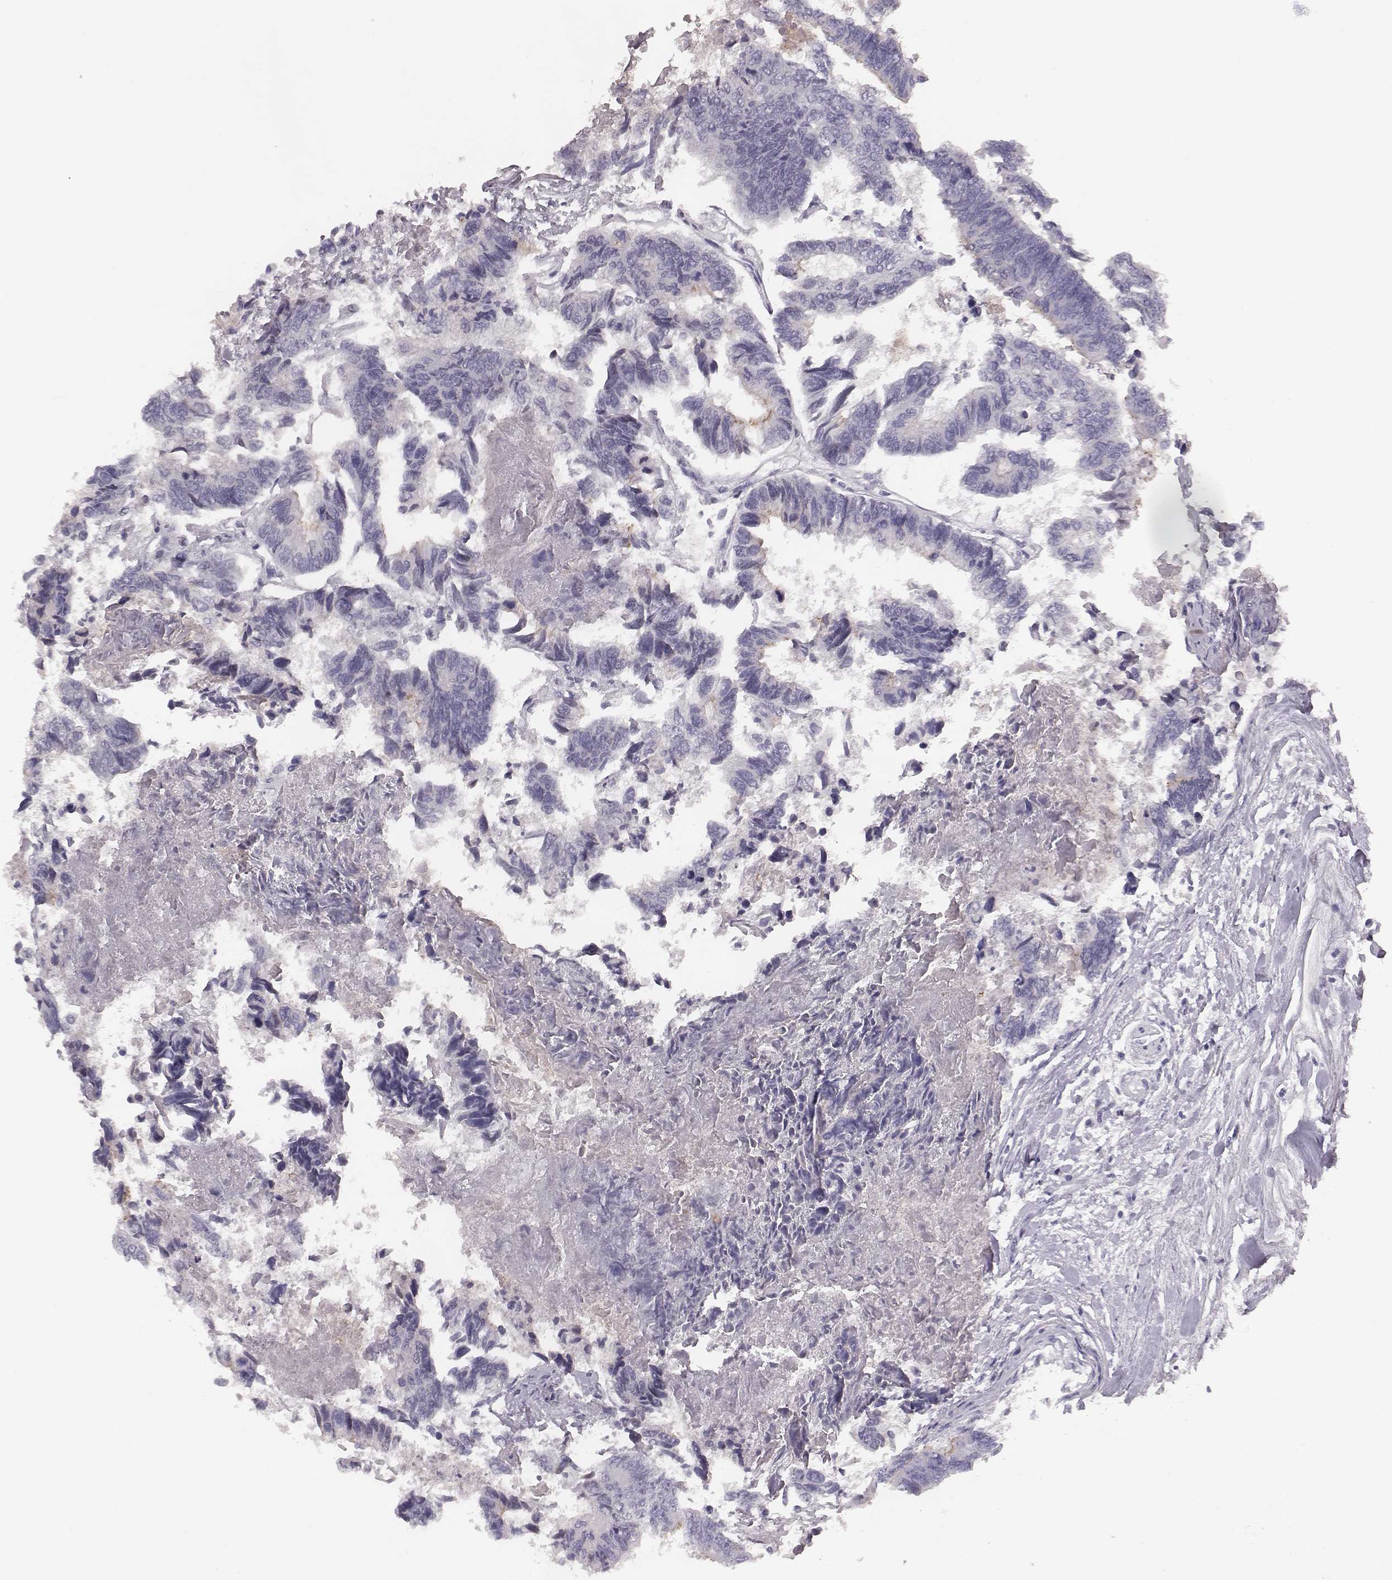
{"staining": {"intensity": "negative", "quantity": "none", "location": "none"}, "tissue": "colorectal cancer", "cell_type": "Tumor cells", "image_type": "cancer", "snomed": [{"axis": "morphology", "description": "Adenocarcinoma, NOS"}, {"axis": "topography", "description": "Colon"}], "caption": "A high-resolution histopathology image shows immunohistochemistry (IHC) staining of adenocarcinoma (colorectal), which exhibits no significant expression in tumor cells.", "gene": "CFTR", "patient": {"sex": "female", "age": 65}}